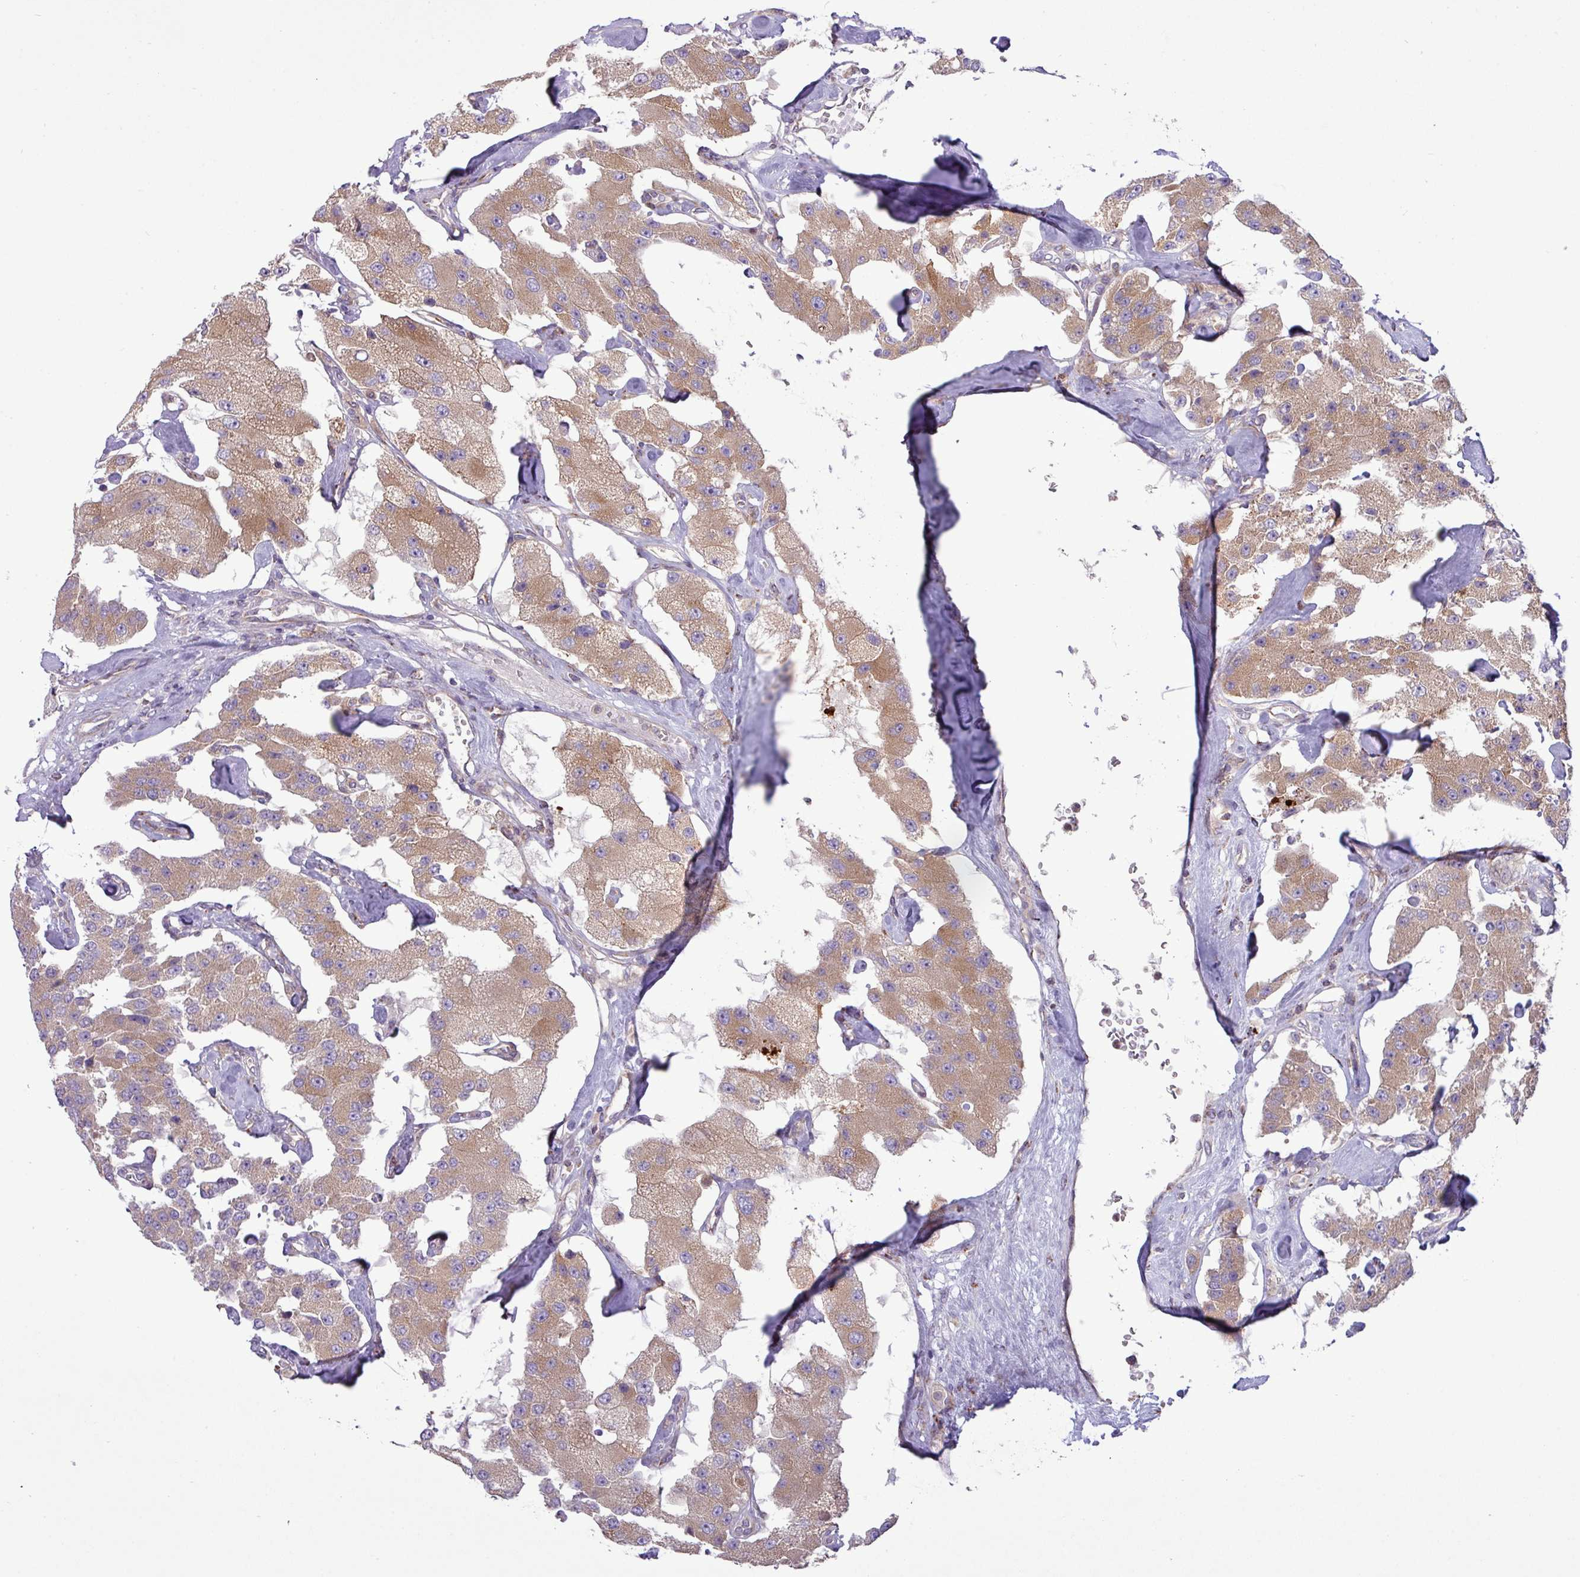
{"staining": {"intensity": "moderate", "quantity": "25%-75%", "location": "cytoplasmic/membranous"}, "tissue": "carcinoid", "cell_type": "Tumor cells", "image_type": "cancer", "snomed": [{"axis": "morphology", "description": "Carcinoid, malignant, NOS"}, {"axis": "topography", "description": "Pancreas"}], "caption": "A brown stain shows moderate cytoplasmic/membranous staining of a protein in carcinoid (malignant) tumor cells.", "gene": "RAB19", "patient": {"sex": "male", "age": 41}}